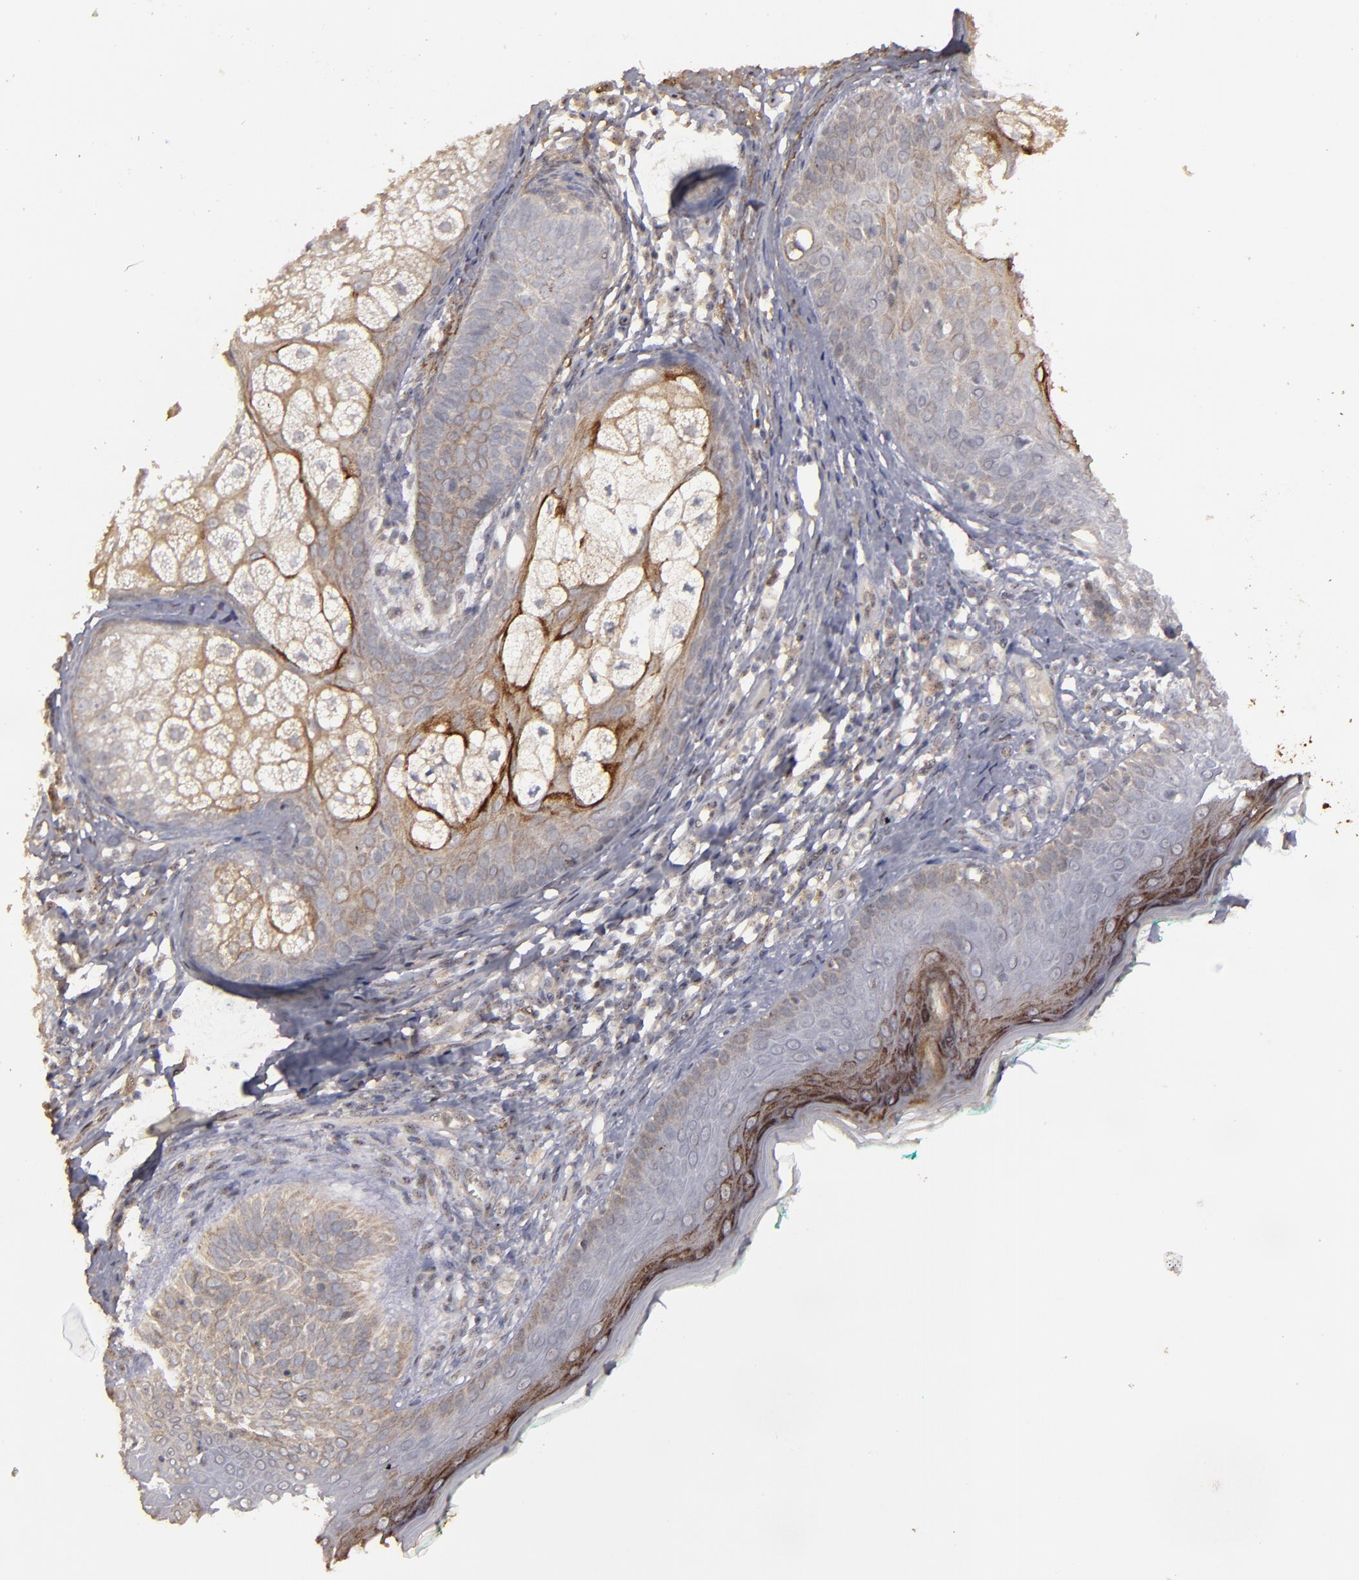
{"staining": {"intensity": "weak", "quantity": ">75%", "location": "cytoplasmic/membranous"}, "tissue": "skin cancer", "cell_type": "Tumor cells", "image_type": "cancer", "snomed": [{"axis": "morphology", "description": "Normal tissue, NOS"}, {"axis": "morphology", "description": "Basal cell carcinoma"}, {"axis": "topography", "description": "Skin"}], "caption": "This histopathology image exhibits skin basal cell carcinoma stained with immunohistochemistry (IHC) to label a protein in brown. The cytoplasmic/membranous of tumor cells show weak positivity for the protein. Nuclei are counter-stained blue.", "gene": "CD55", "patient": {"sex": "male", "age": 76}}